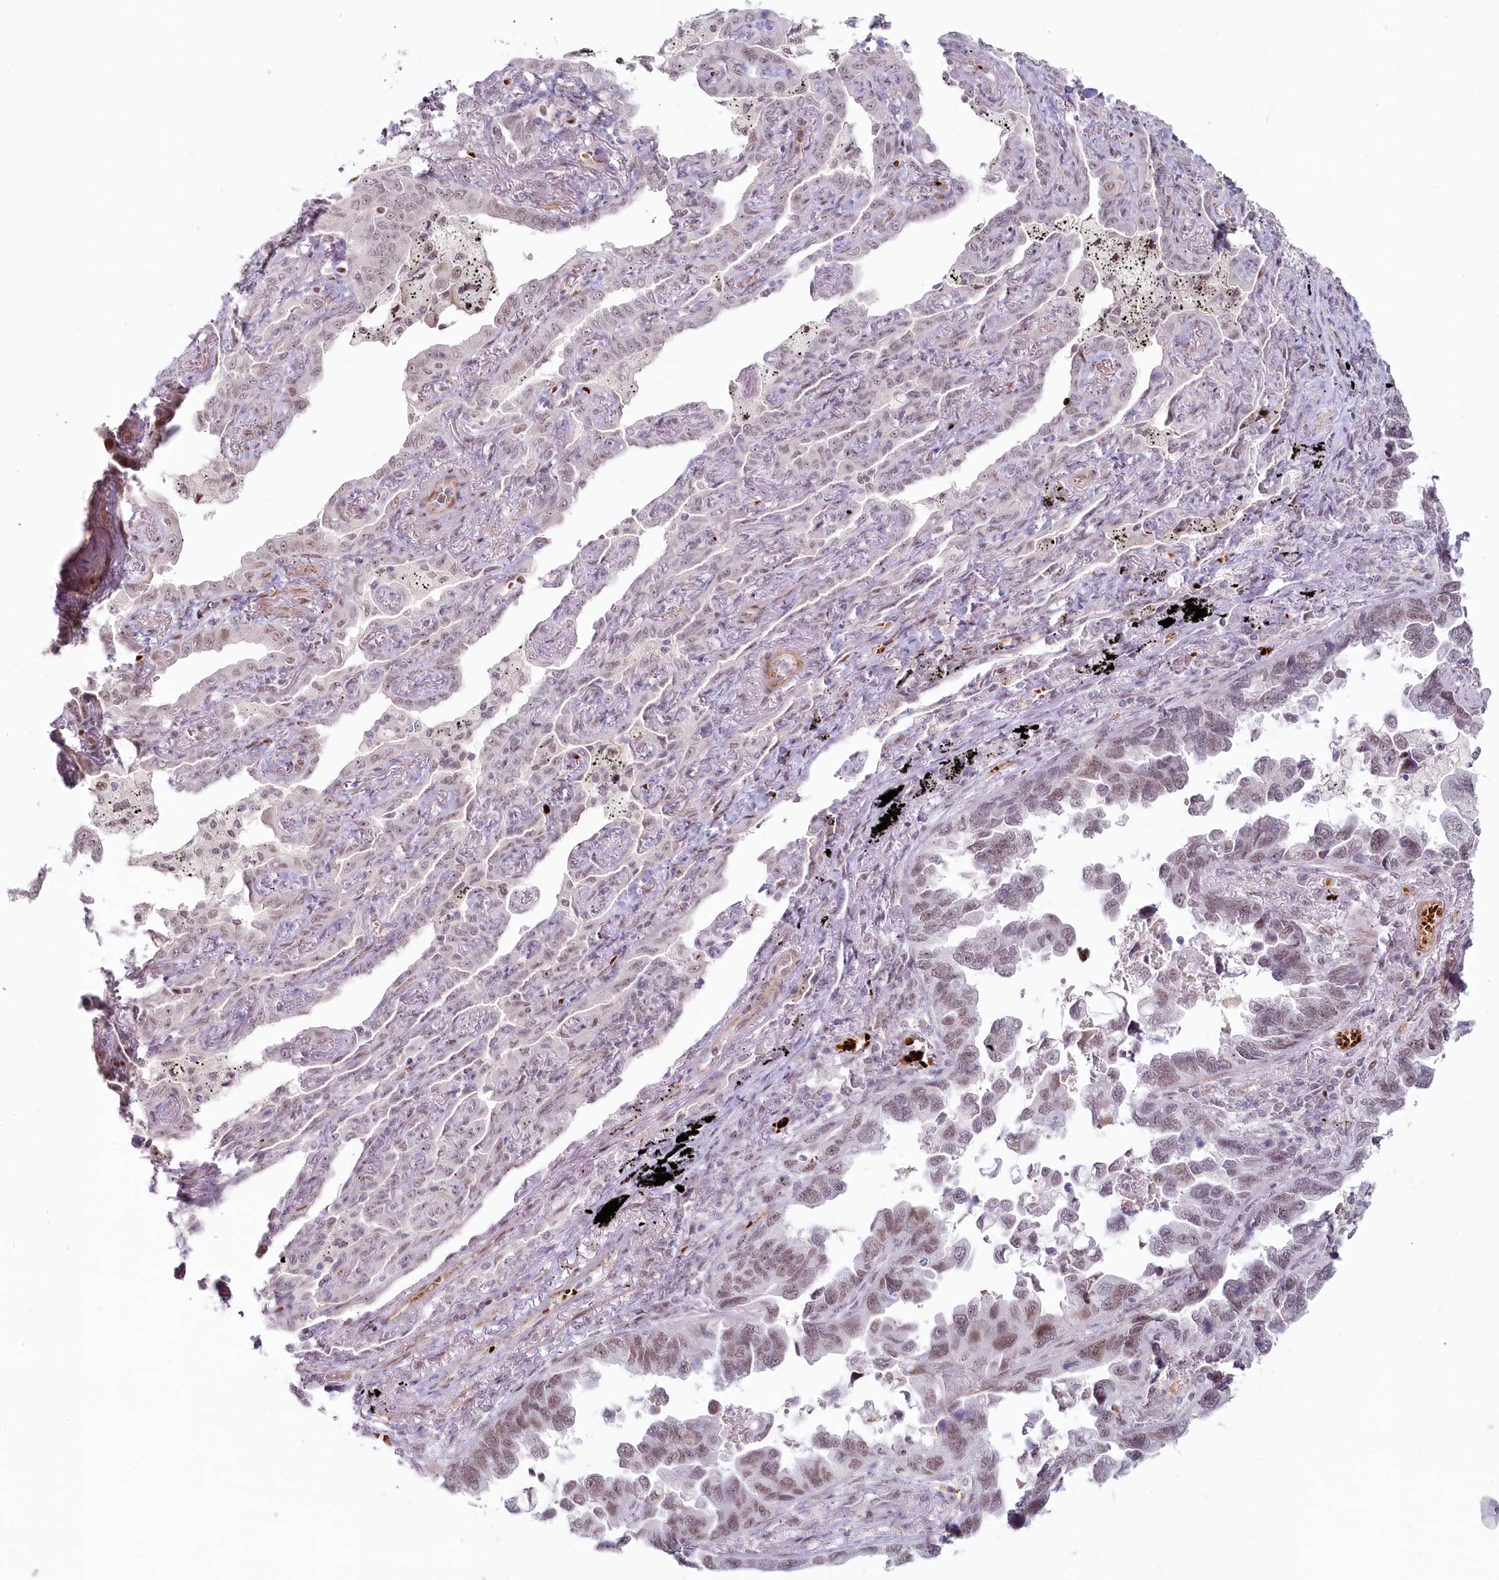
{"staining": {"intensity": "weak", "quantity": ">75%", "location": "nuclear"}, "tissue": "lung cancer", "cell_type": "Tumor cells", "image_type": "cancer", "snomed": [{"axis": "morphology", "description": "Adenocarcinoma, NOS"}, {"axis": "topography", "description": "Lung"}], "caption": "Protein staining of lung cancer tissue demonstrates weak nuclear expression in approximately >75% of tumor cells.", "gene": "FAM204A", "patient": {"sex": "male", "age": 67}}